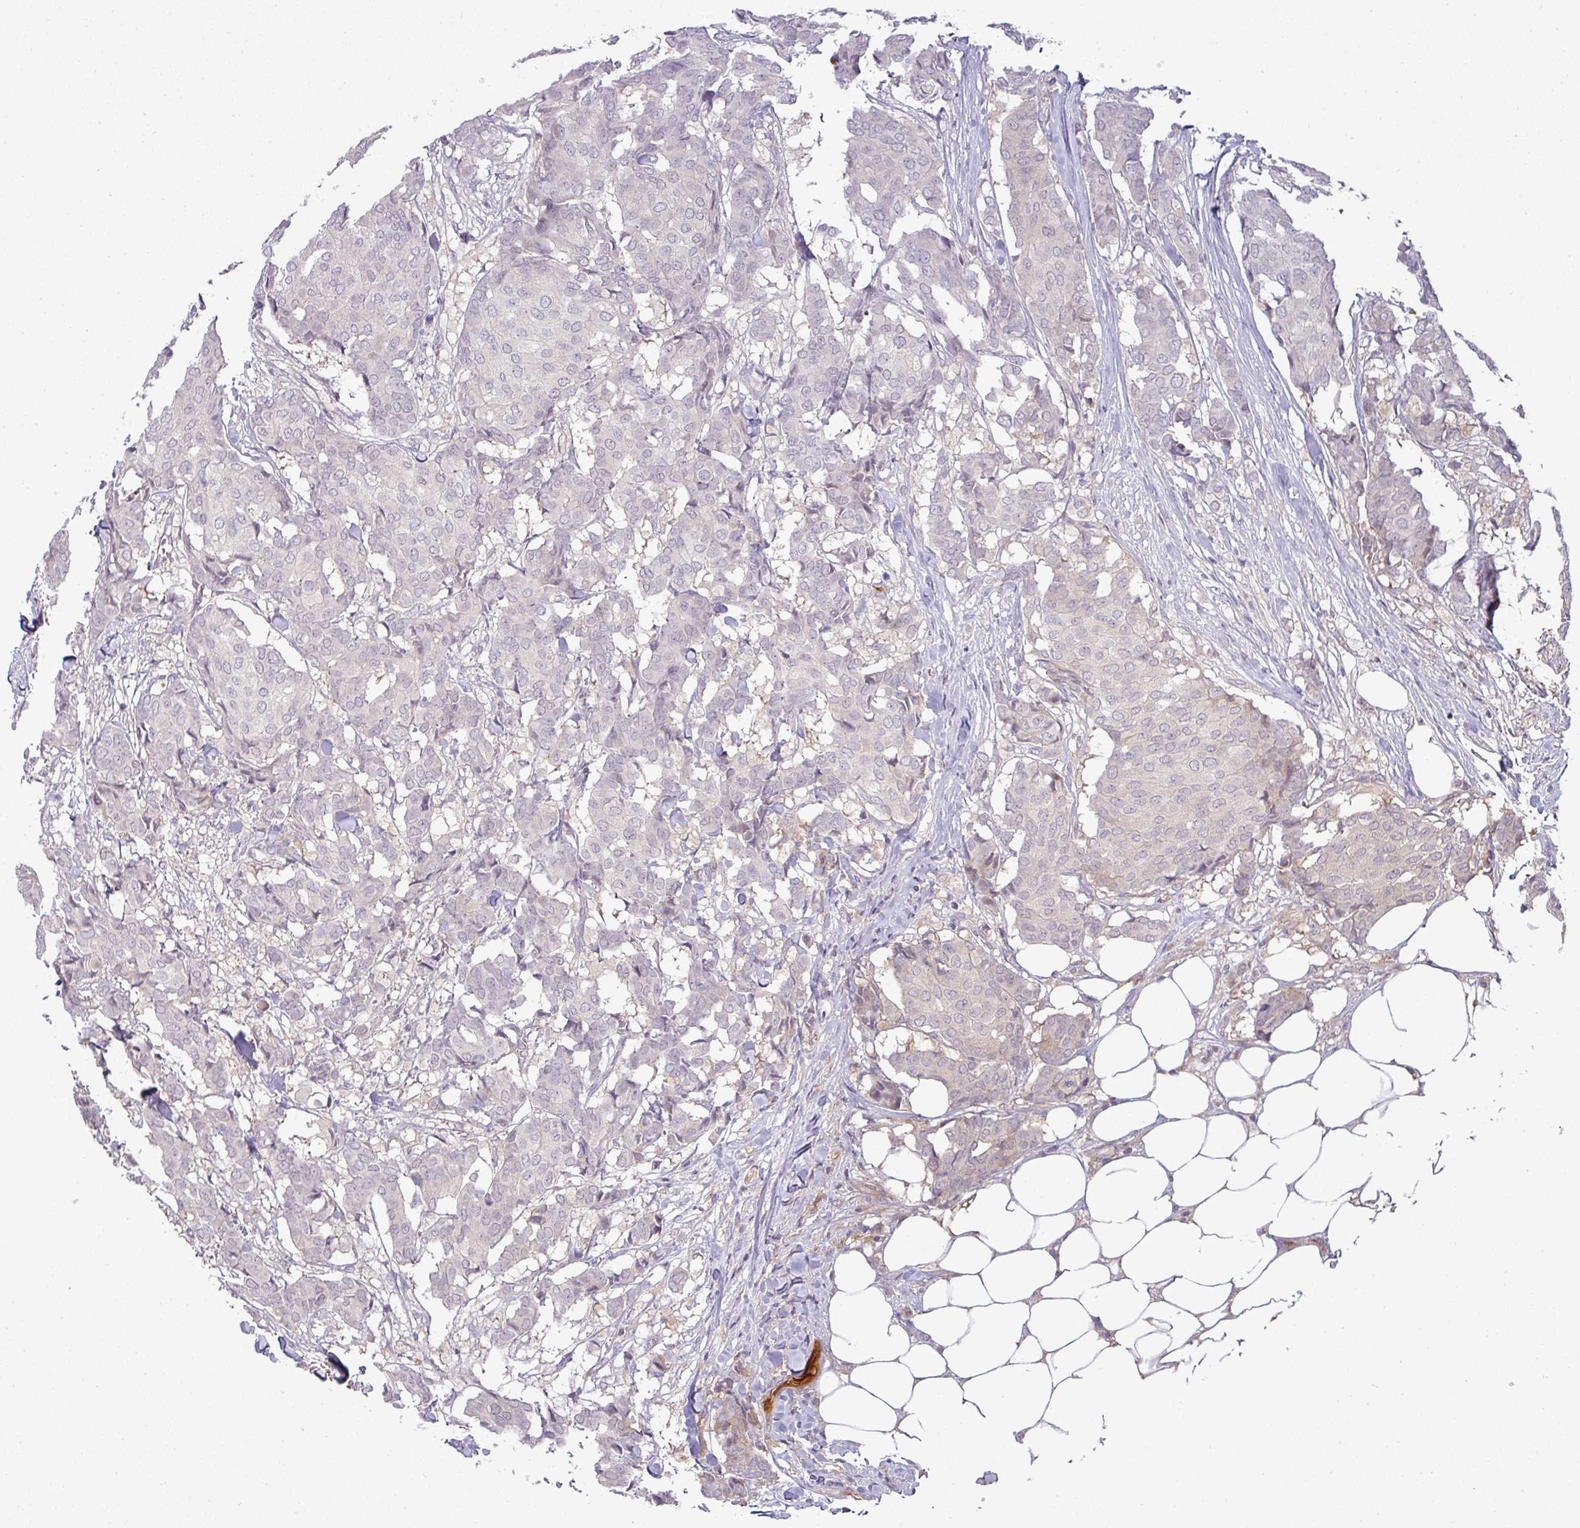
{"staining": {"intensity": "negative", "quantity": "none", "location": "none"}, "tissue": "breast cancer", "cell_type": "Tumor cells", "image_type": "cancer", "snomed": [{"axis": "morphology", "description": "Duct carcinoma"}, {"axis": "topography", "description": "Breast"}], "caption": "Tumor cells are negative for protein expression in human breast cancer.", "gene": "APOM", "patient": {"sex": "female", "age": 75}}